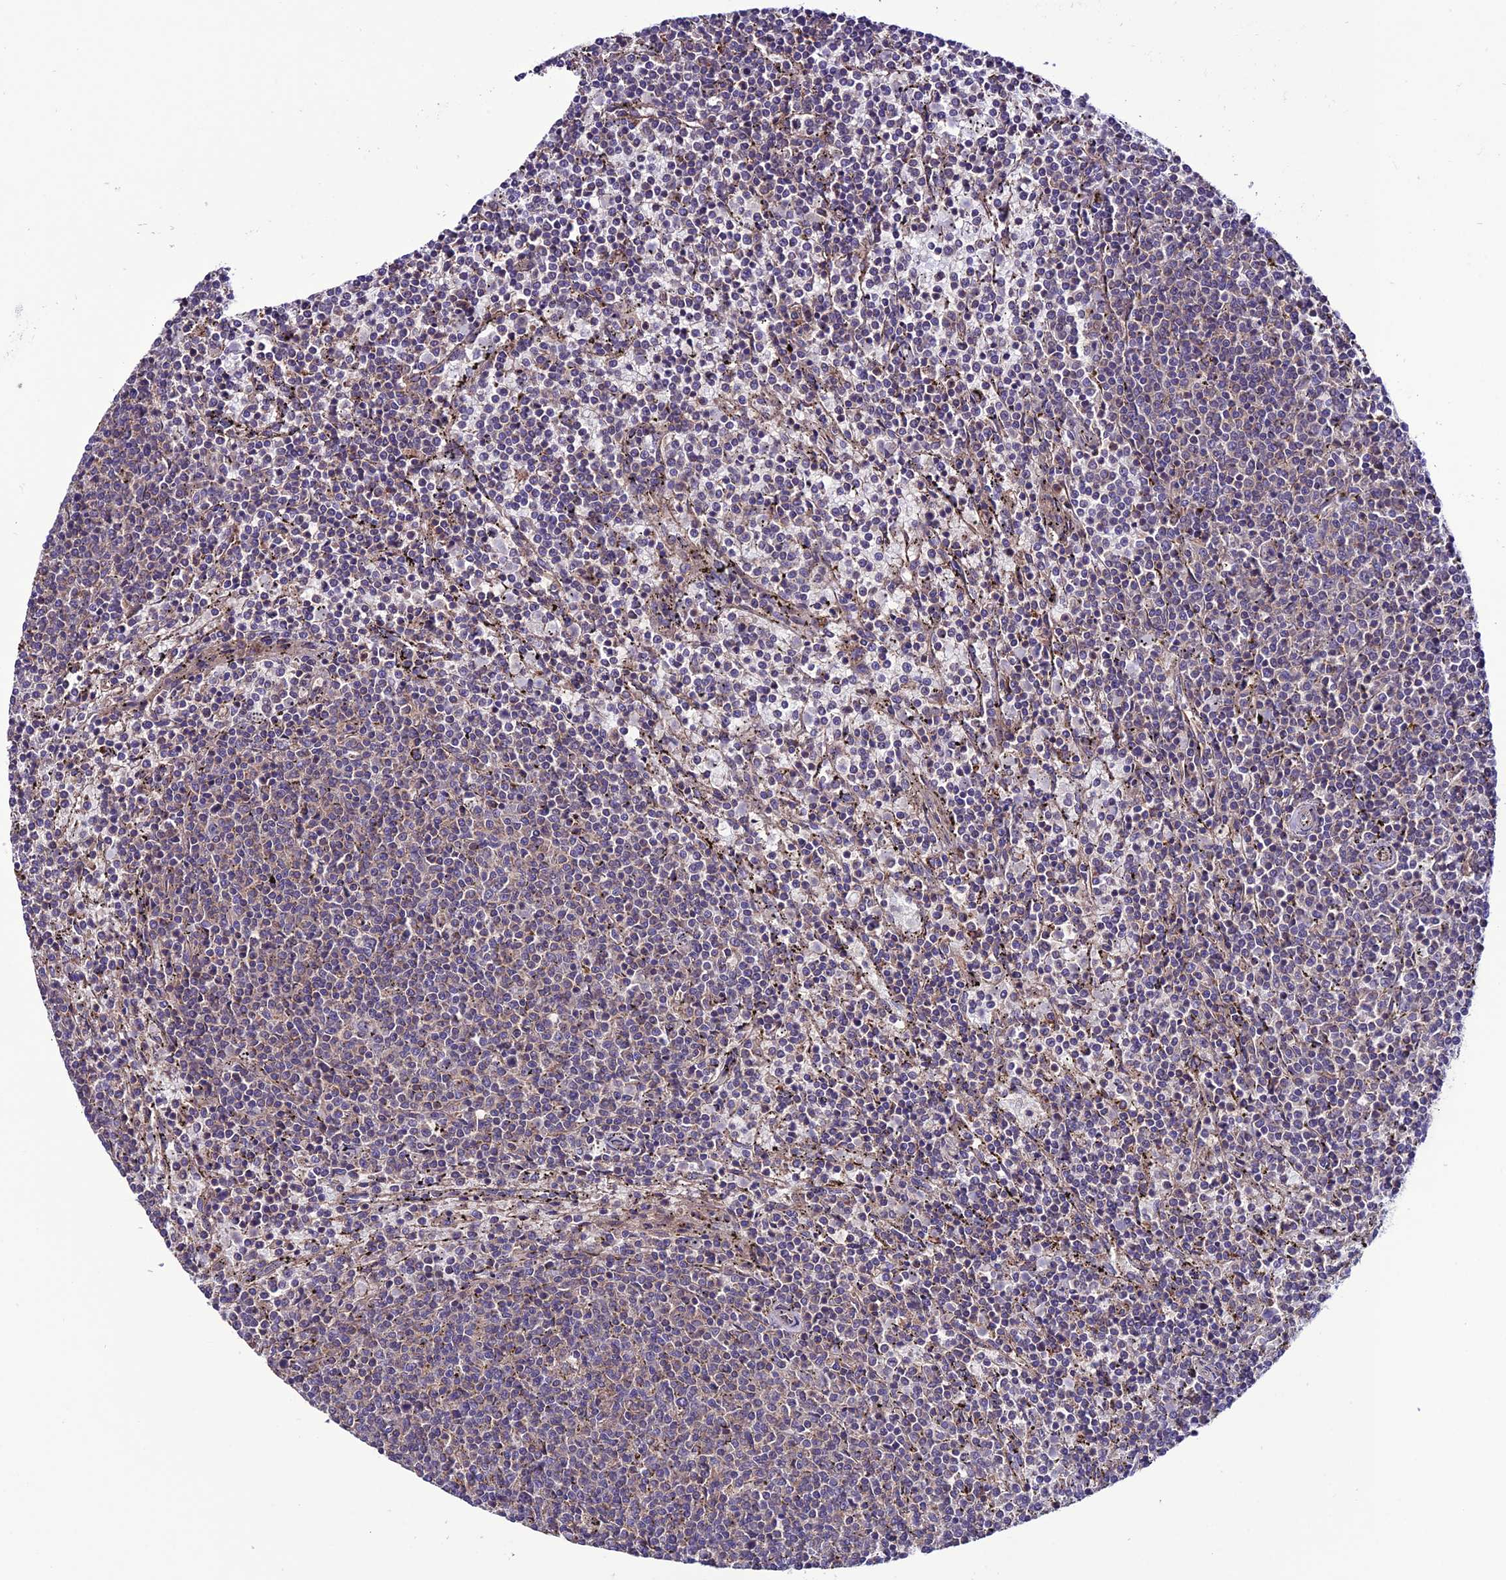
{"staining": {"intensity": "negative", "quantity": "none", "location": "none"}, "tissue": "lymphoma", "cell_type": "Tumor cells", "image_type": "cancer", "snomed": [{"axis": "morphology", "description": "Malignant lymphoma, non-Hodgkin's type, Low grade"}, {"axis": "topography", "description": "Spleen"}], "caption": "A histopathology image of human low-grade malignant lymphoma, non-Hodgkin's type is negative for staining in tumor cells.", "gene": "PPIL3", "patient": {"sex": "female", "age": 50}}